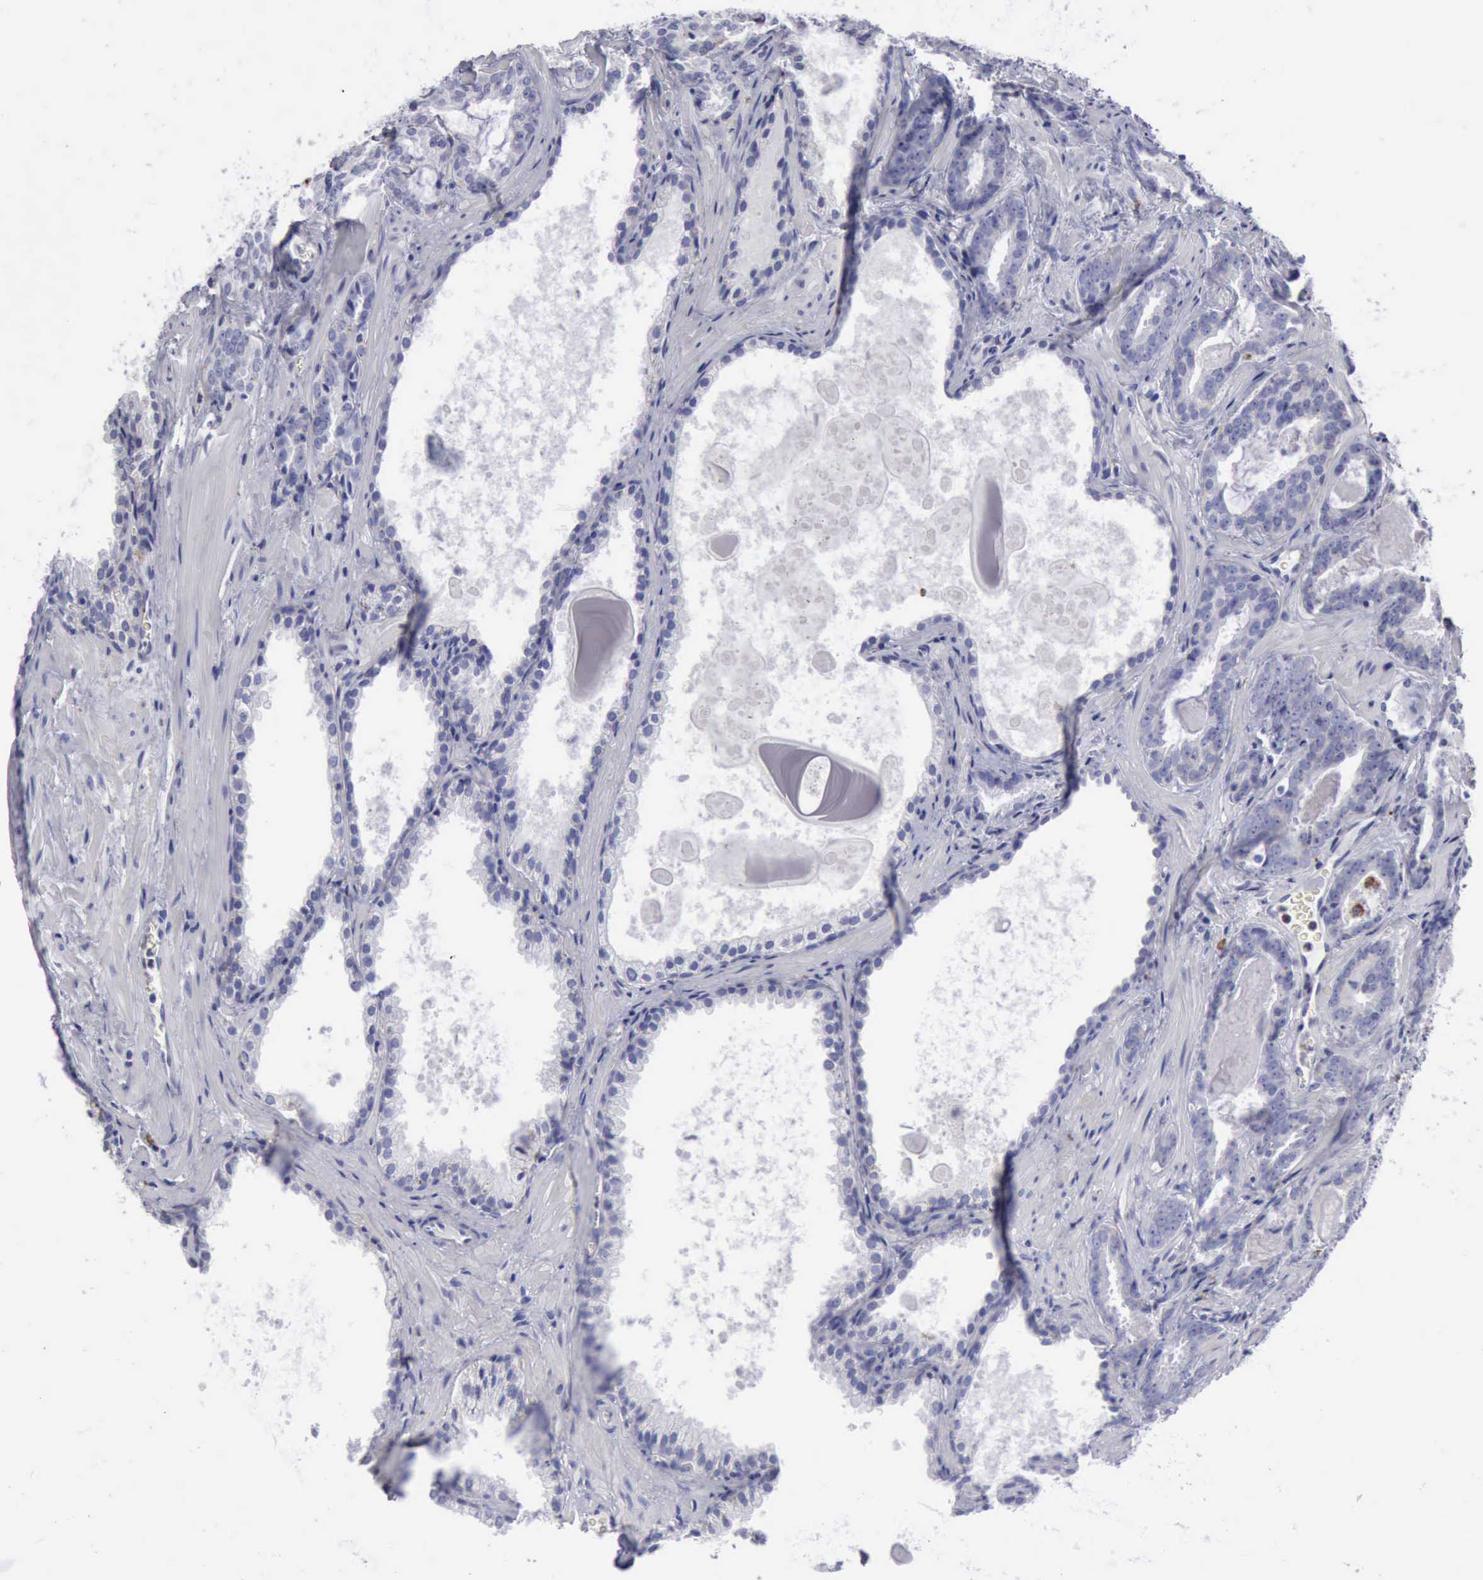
{"staining": {"intensity": "negative", "quantity": "none", "location": "none"}, "tissue": "prostate cancer", "cell_type": "Tumor cells", "image_type": "cancer", "snomed": [{"axis": "morphology", "description": "Adenocarcinoma, Medium grade"}, {"axis": "topography", "description": "Prostate"}], "caption": "The image displays no staining of tumor cells in prostate cancer. Brightfield microscopy of immunohistochemistry stained with DAB (3,3'-diaminobenzidine) (brown) and hematoxylin (blue), captured at high magnification.", "gene": "CTSS", "patient": {"sex": "male", "age": 64}}